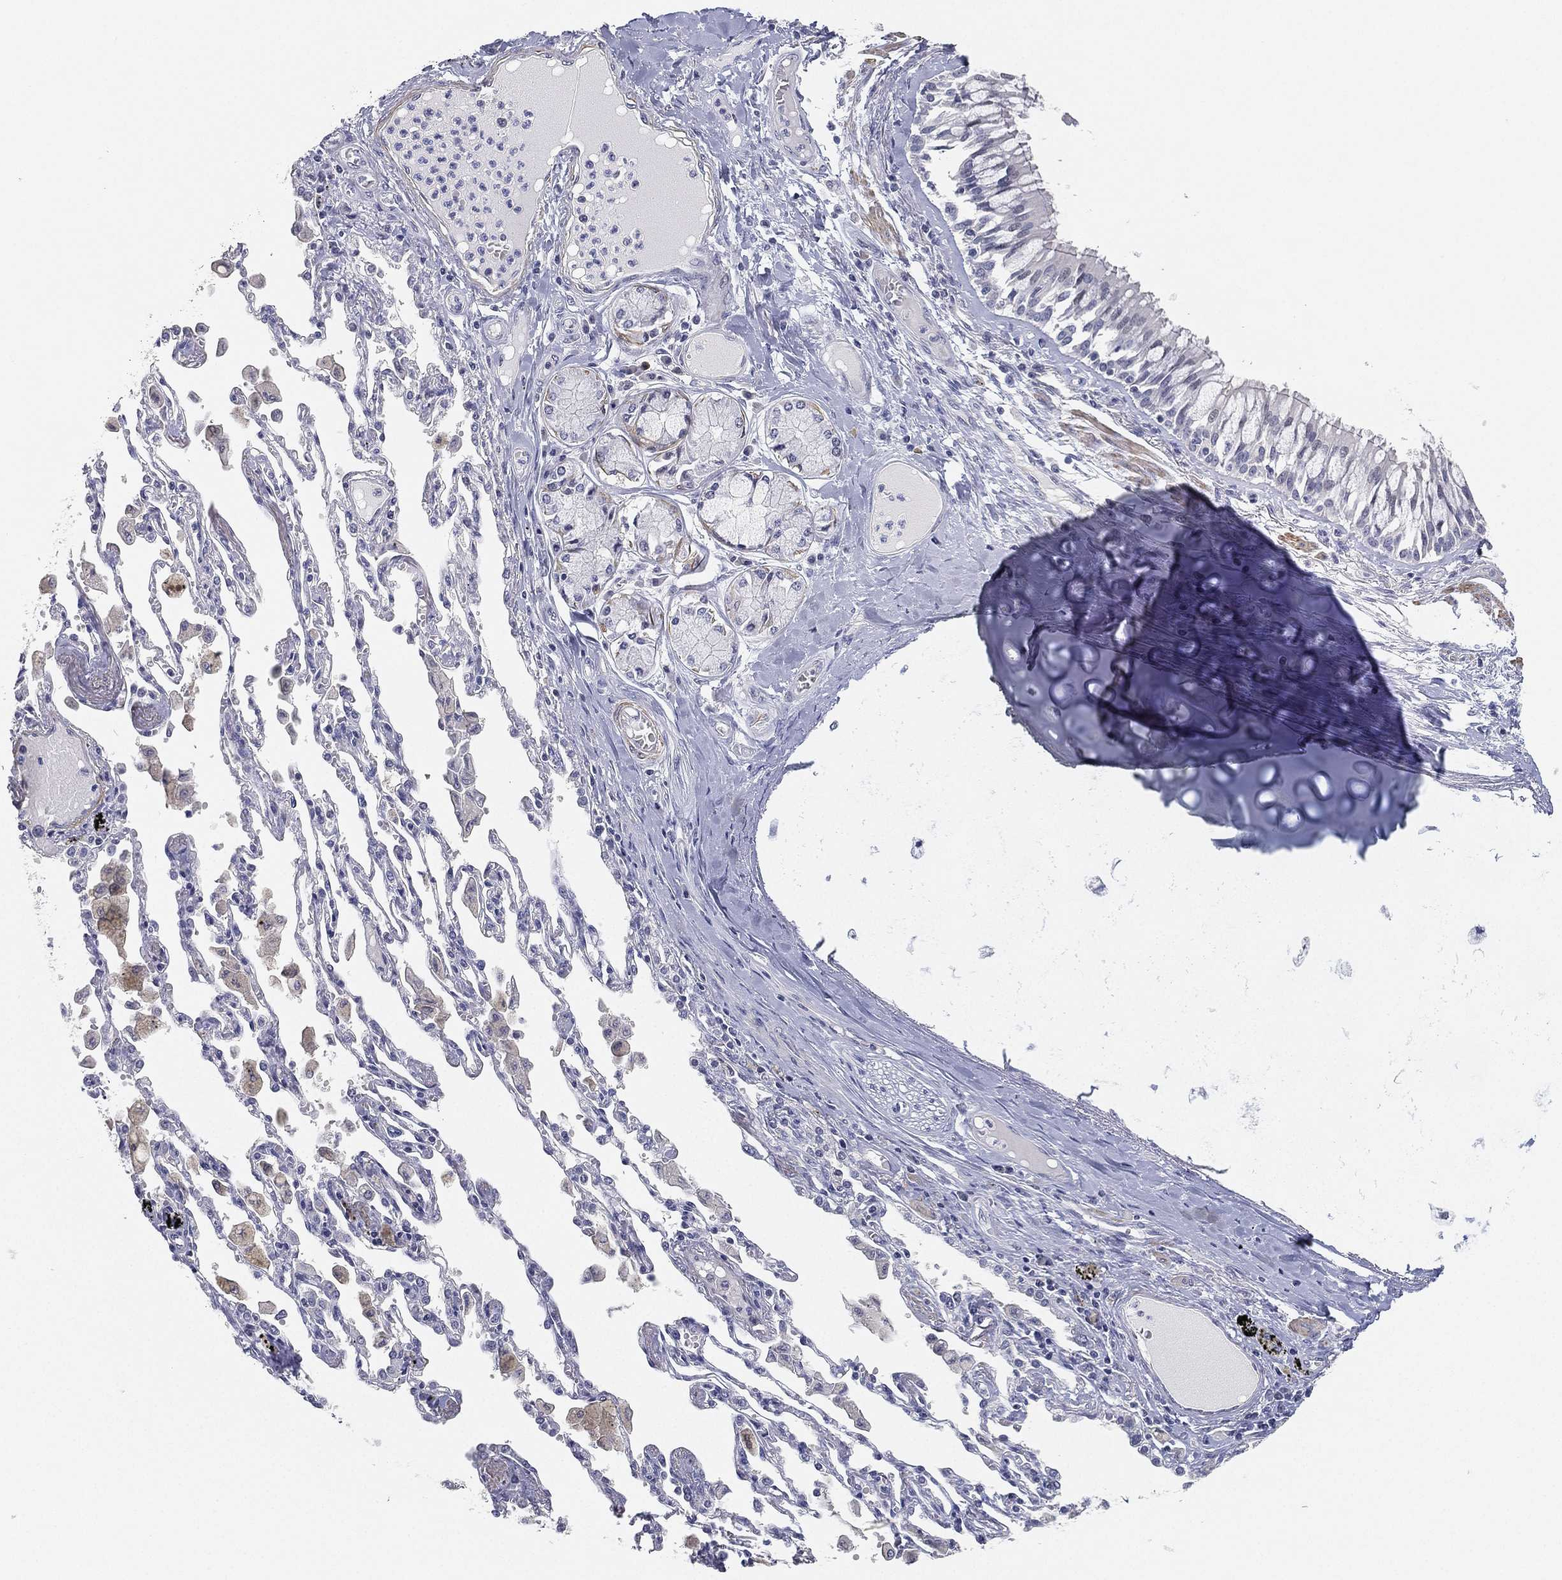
{"staining": {"intensity": "negative", "quantity": "none", "location": "none"}, "tissue": "bronchus", "cell_type": "Respiratory epithelial cells", "image_type": "normal", "snomed": [{"axis": "morphology", "description": "Normal tissue, NOS"}, {"axis": "morphology", "description": "Squamous cell carcinoma, NOS"}, {"axis": "topography", "description": "Cartilage tissue"}, {"axis": "topography", "description": "Bronchus"}, {"axis": "topography", "description": "Lung"}], "caption": "Human bronchus stained for a protein using immunohistochemistry reveals no staining in respiratory epithelial cells.", "gene": "GPR61", "patient": {"sex": "female", "age": 49}}